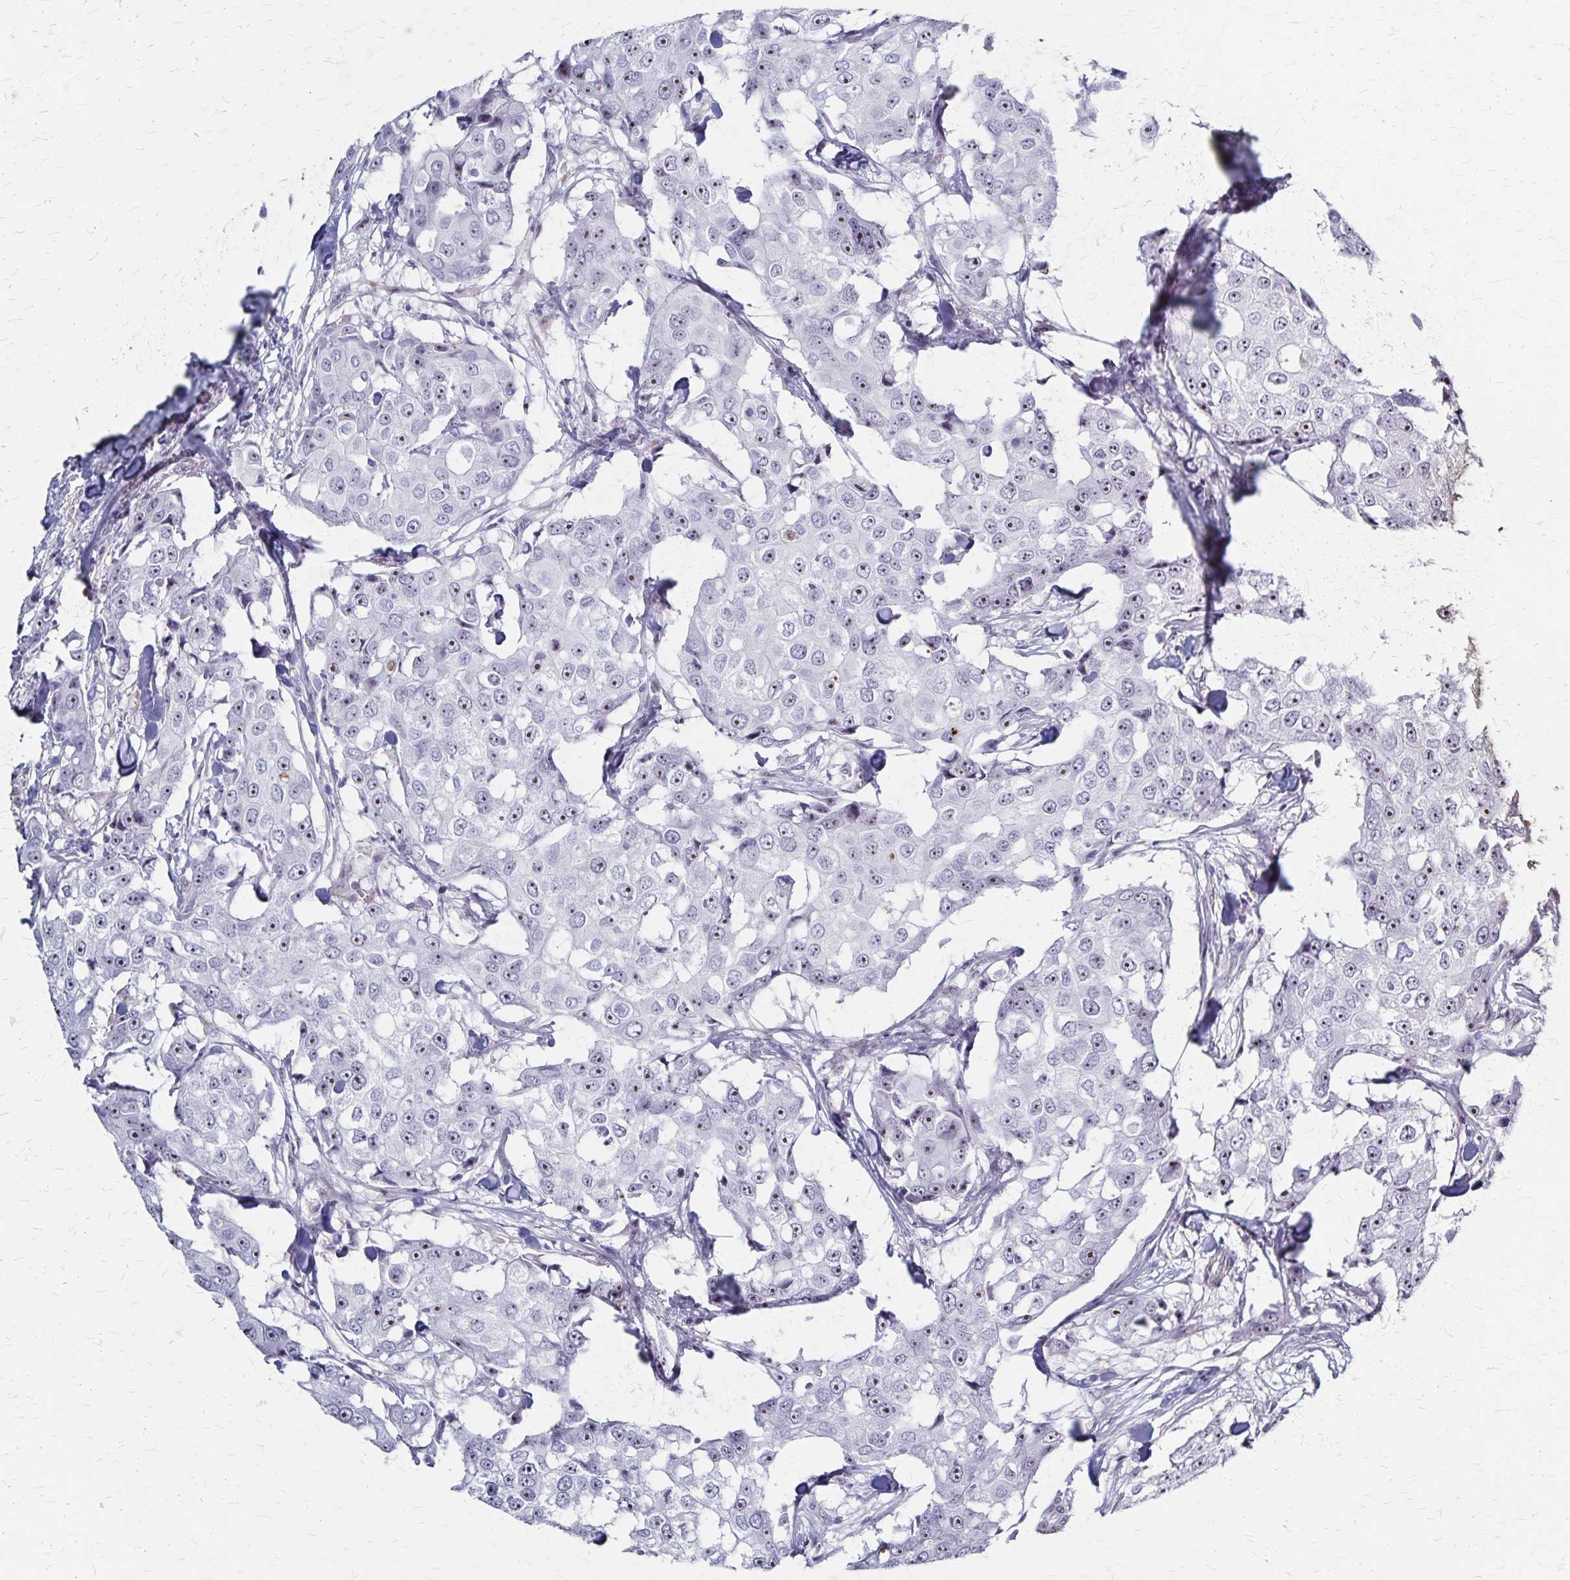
{"staining": {"intensity": "weak", "quantity": "25%-75%", "location": "nuclear"}, "tissue": "breast cancer", "cell_type": "Tumor cells", "image_type": "cancer", "snomed": [{"axis": "morphology", "description": "Duct carcinoma"}, {"axis": "topography", "description": "Breast"}], "caption": "A histopathology image showing weak nuclear expression in about 25%-75% of tumor cells in breast infiltrating ductal carcinoma, as visualized by brown immunohistochemical staining.", "gene": "DLK2", "patient": {"sex": "female", "age": 27}}